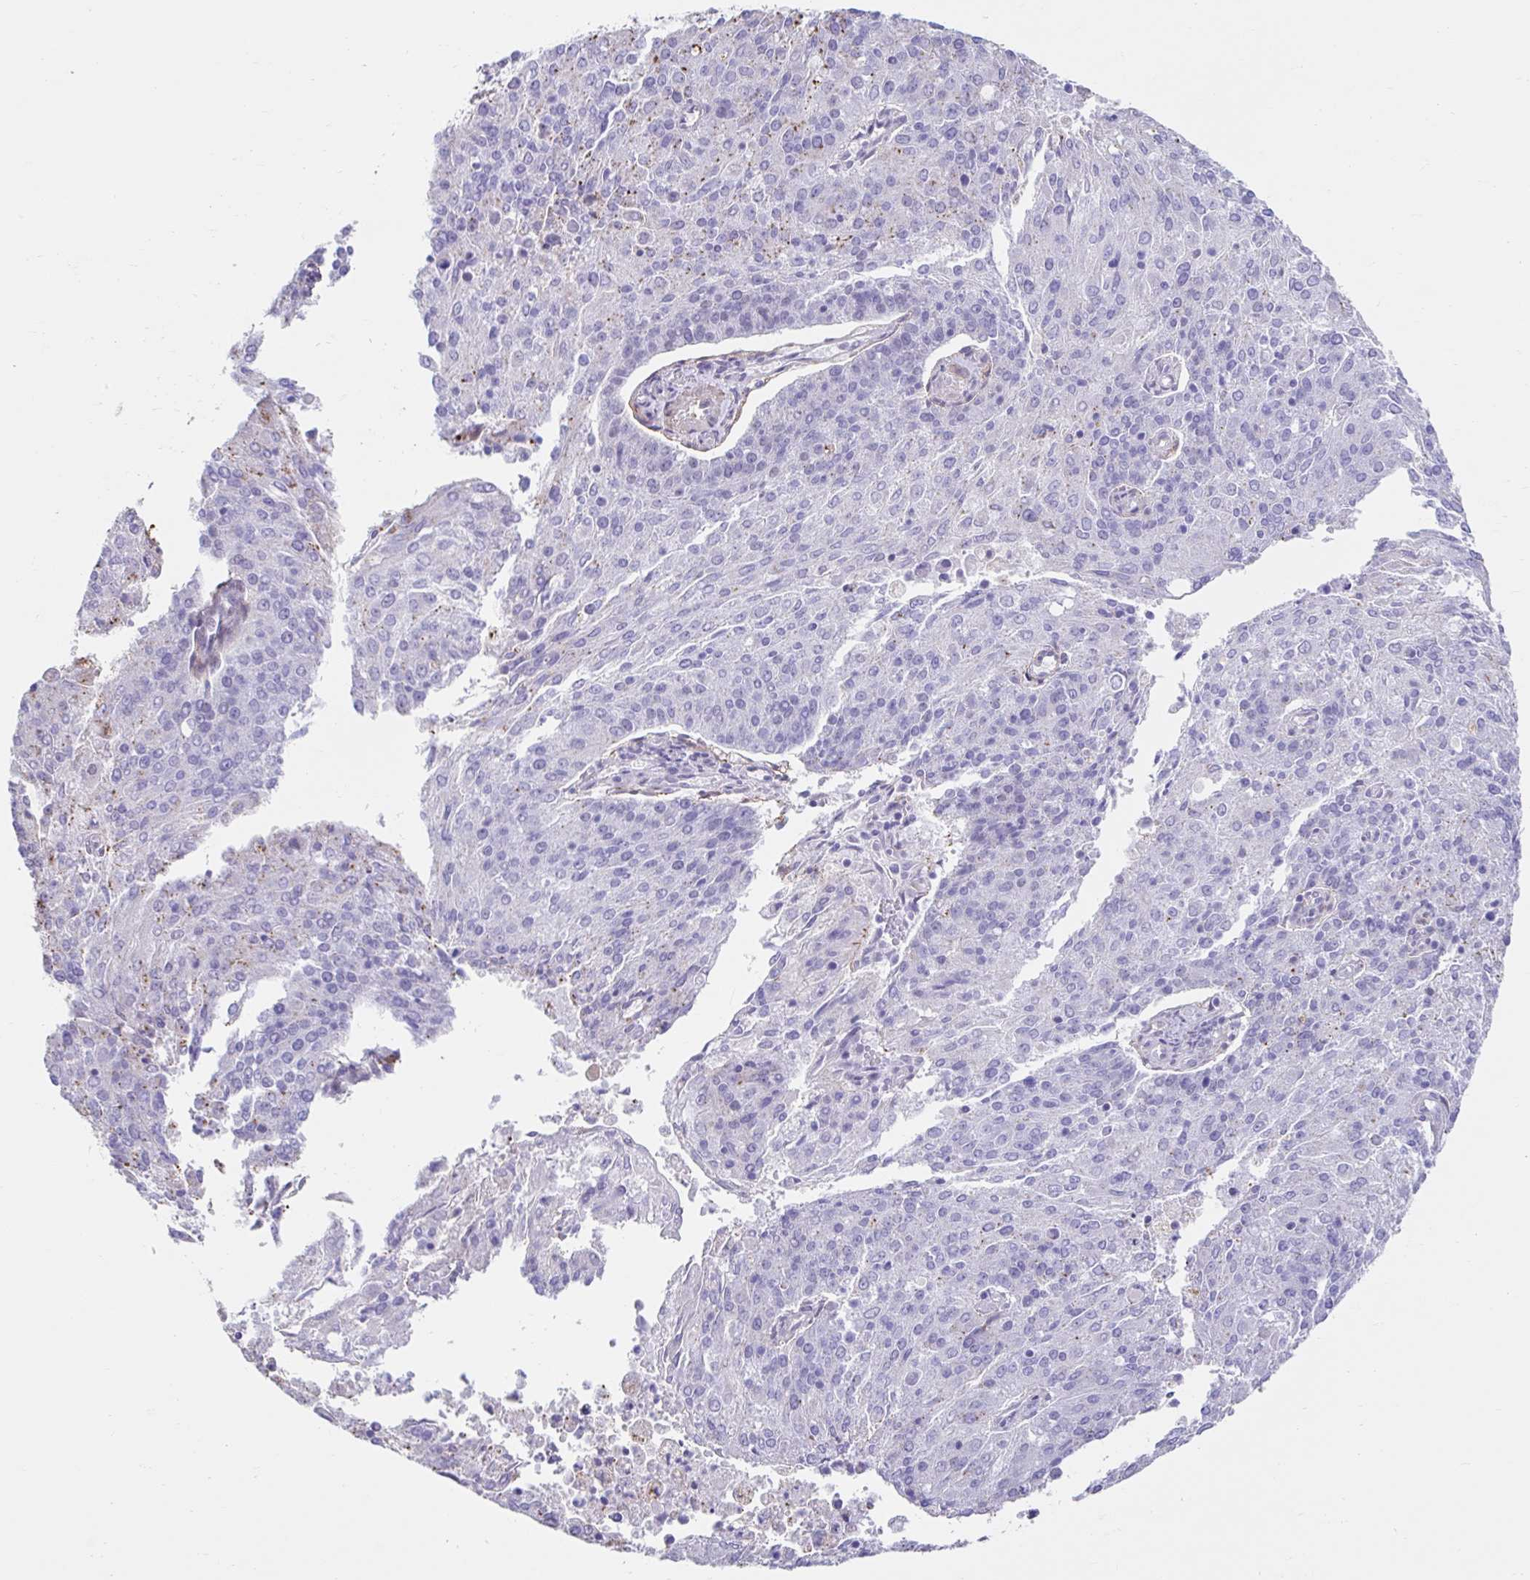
{"staining": {"intensity": "negative", "quantity": "none", "location": "none"}, "tissue": "endometrial cancer", "cell_type": "Tumor cells", "image_type": "cancer", "snomed": [{"axis": "morphology", "description": "Adenocarcinoma, NOS"}, {"axis": "topography", "description": "Endometrium"}], "caption": "The histopathology image shows no significant staining in tumor cells of endometrial cancer.", "gene": "DCAF17", "patient": {"sex": "female", "age": 82}}